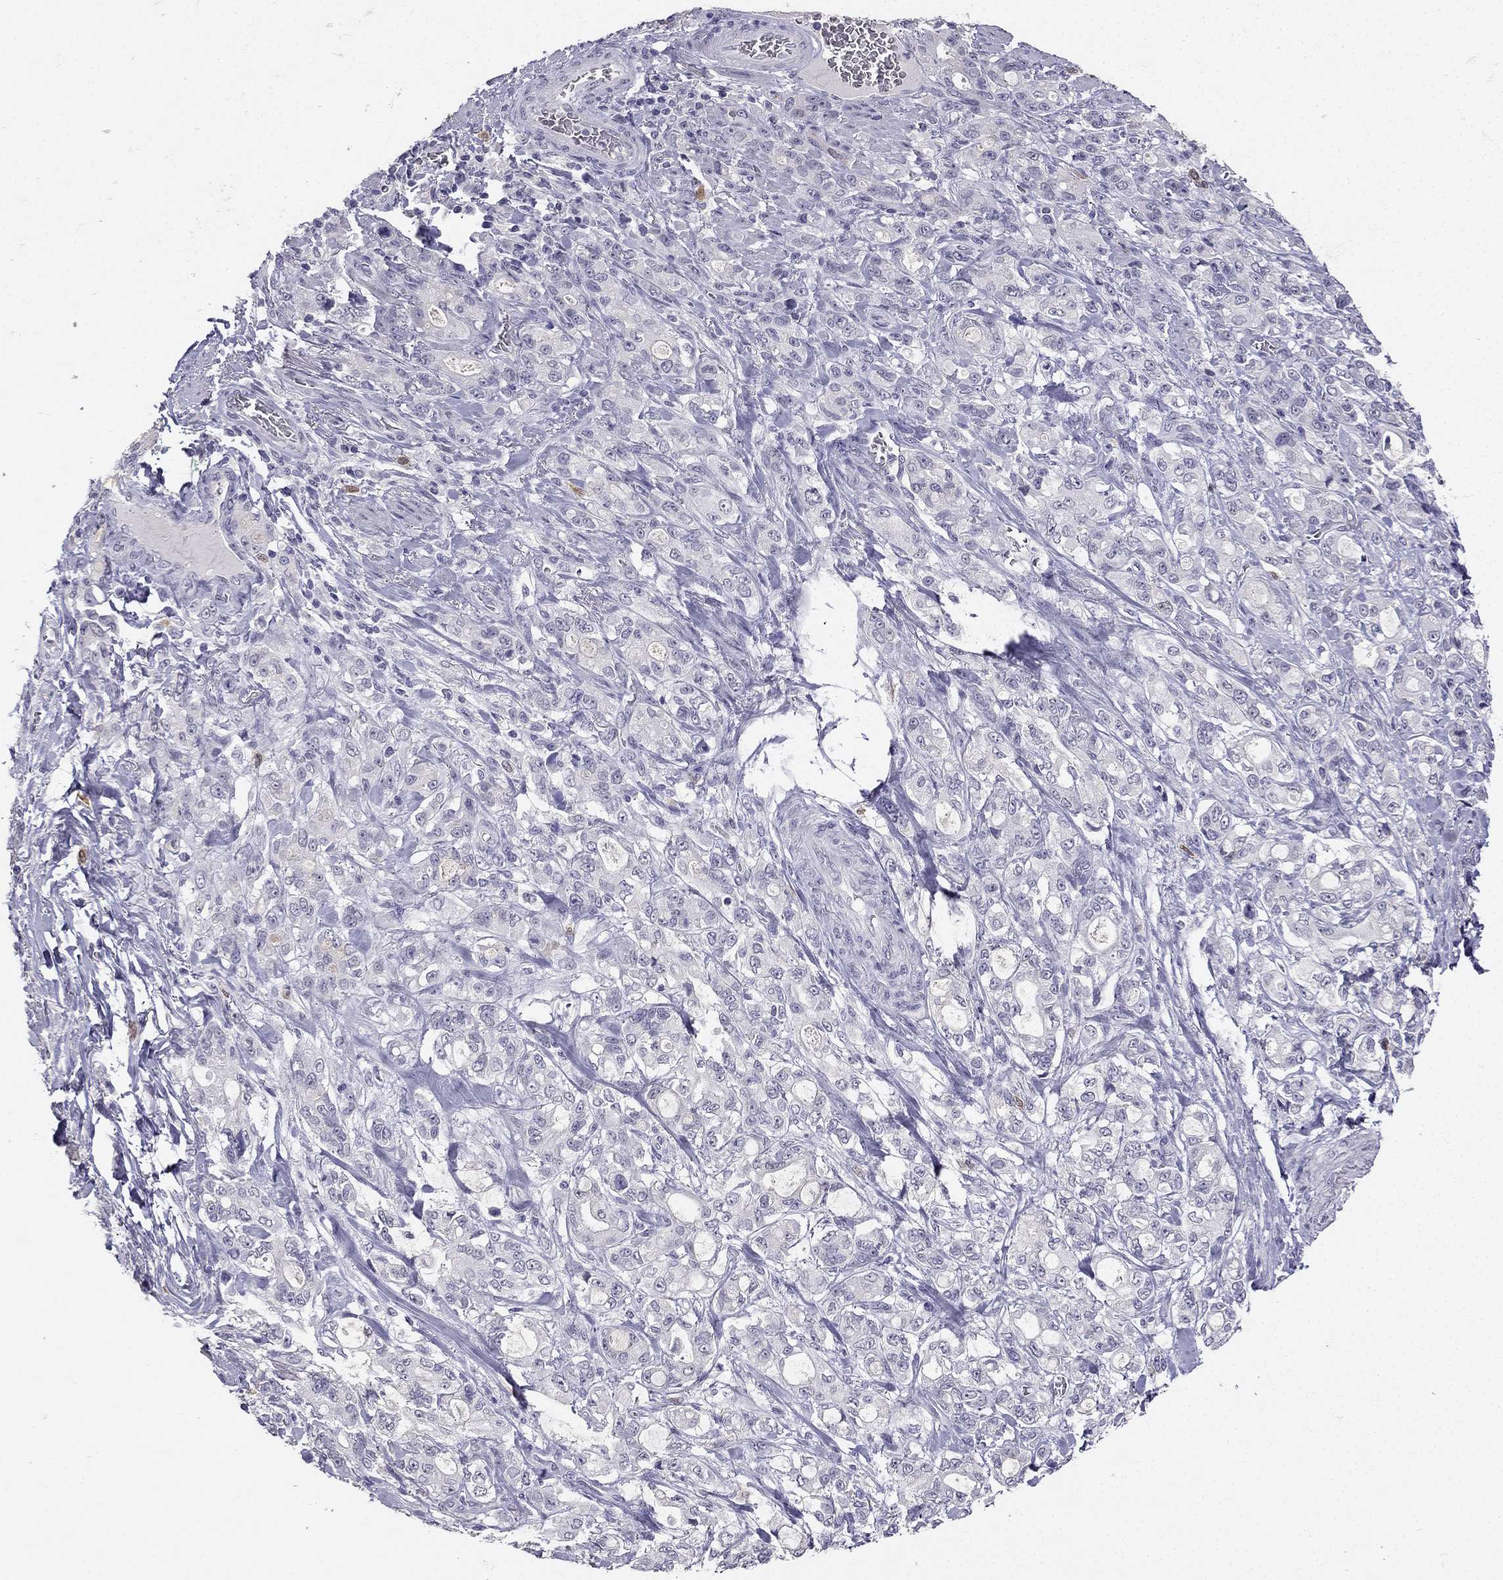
{"staining": {"intensity": "negative", "quantity": "none", "location": "none"}, "tissue": "stomach cancer", "cell_type": "Tumor cells", "image_type": "cancer", "snomed": [{"axis": "morphology", "description": "Adenocarcinoma, NOS"}, {"axis": "topography", "description": "Stomach"}], "caption": "Tumor cells show no significant protein expression in adenocarcinoma (stomach). The staining was performed using DAB to visualize the protein expression in brown, while the nuclei were stained in blue with hematoxylin (Magnification: 20x).", "gene": "CALB2", "patient": {"sex": "male", "age": 63}}